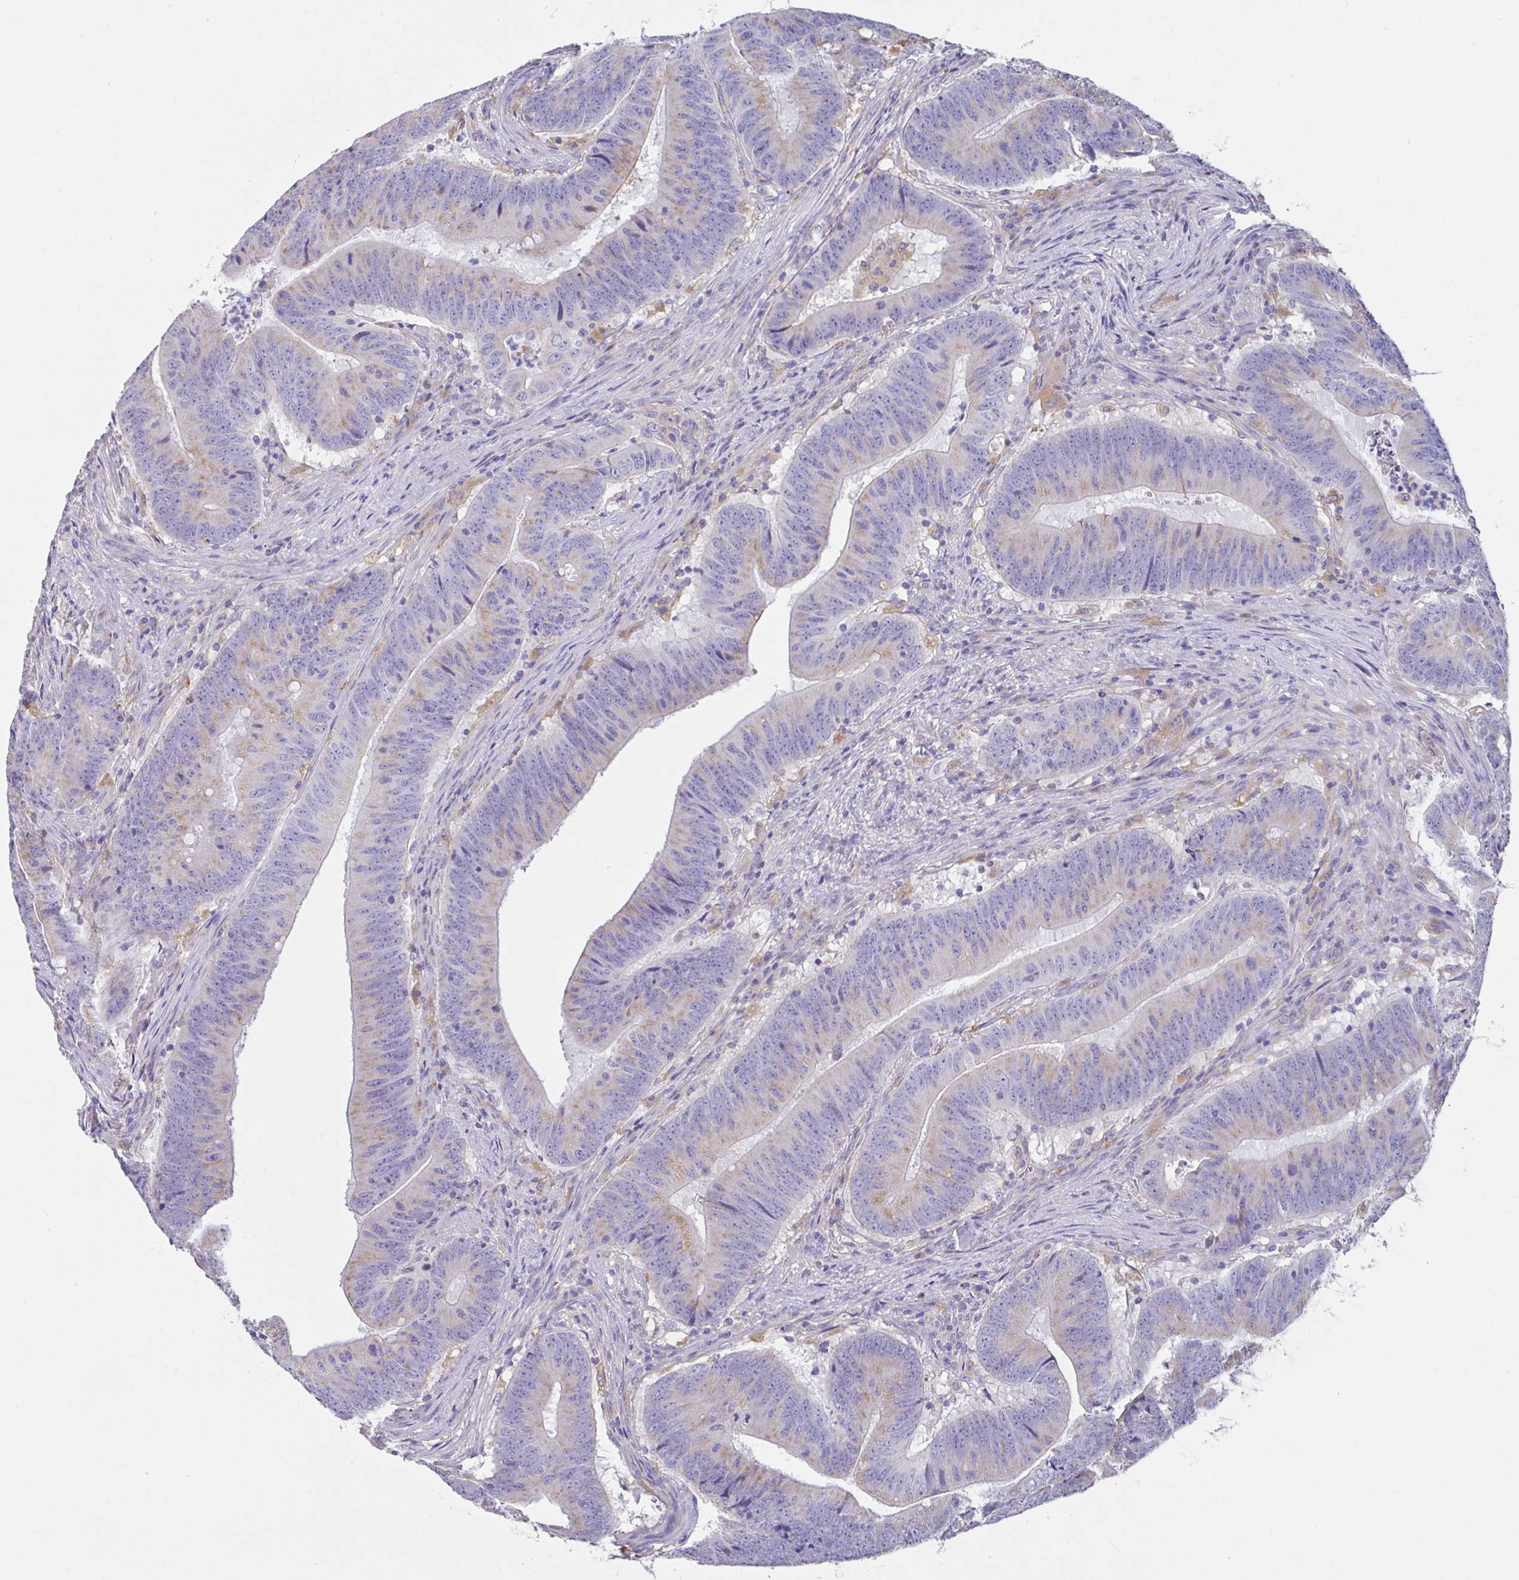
{"staining": {"intensity": "weak", "quantity": "25%-75%", "location": "cytoplasmic/membranous"}, "tissue": "colorectal cancer", "cell_type": "Tumor cells", "image_type": "cancer", "snomed": [{"axis": "morphology", "description": "Adenocarcinoma, NOS"}, {"axis": "topography", "description": "Colon"}], "caption": "An image of human colorectal adenocarcinoma stained for a protein demonstrates weak cytoplasmic/membranous brown staining in tumor cells.", "gene": "TFAP2C", "patient": {"sex": "female", "age": 87}}